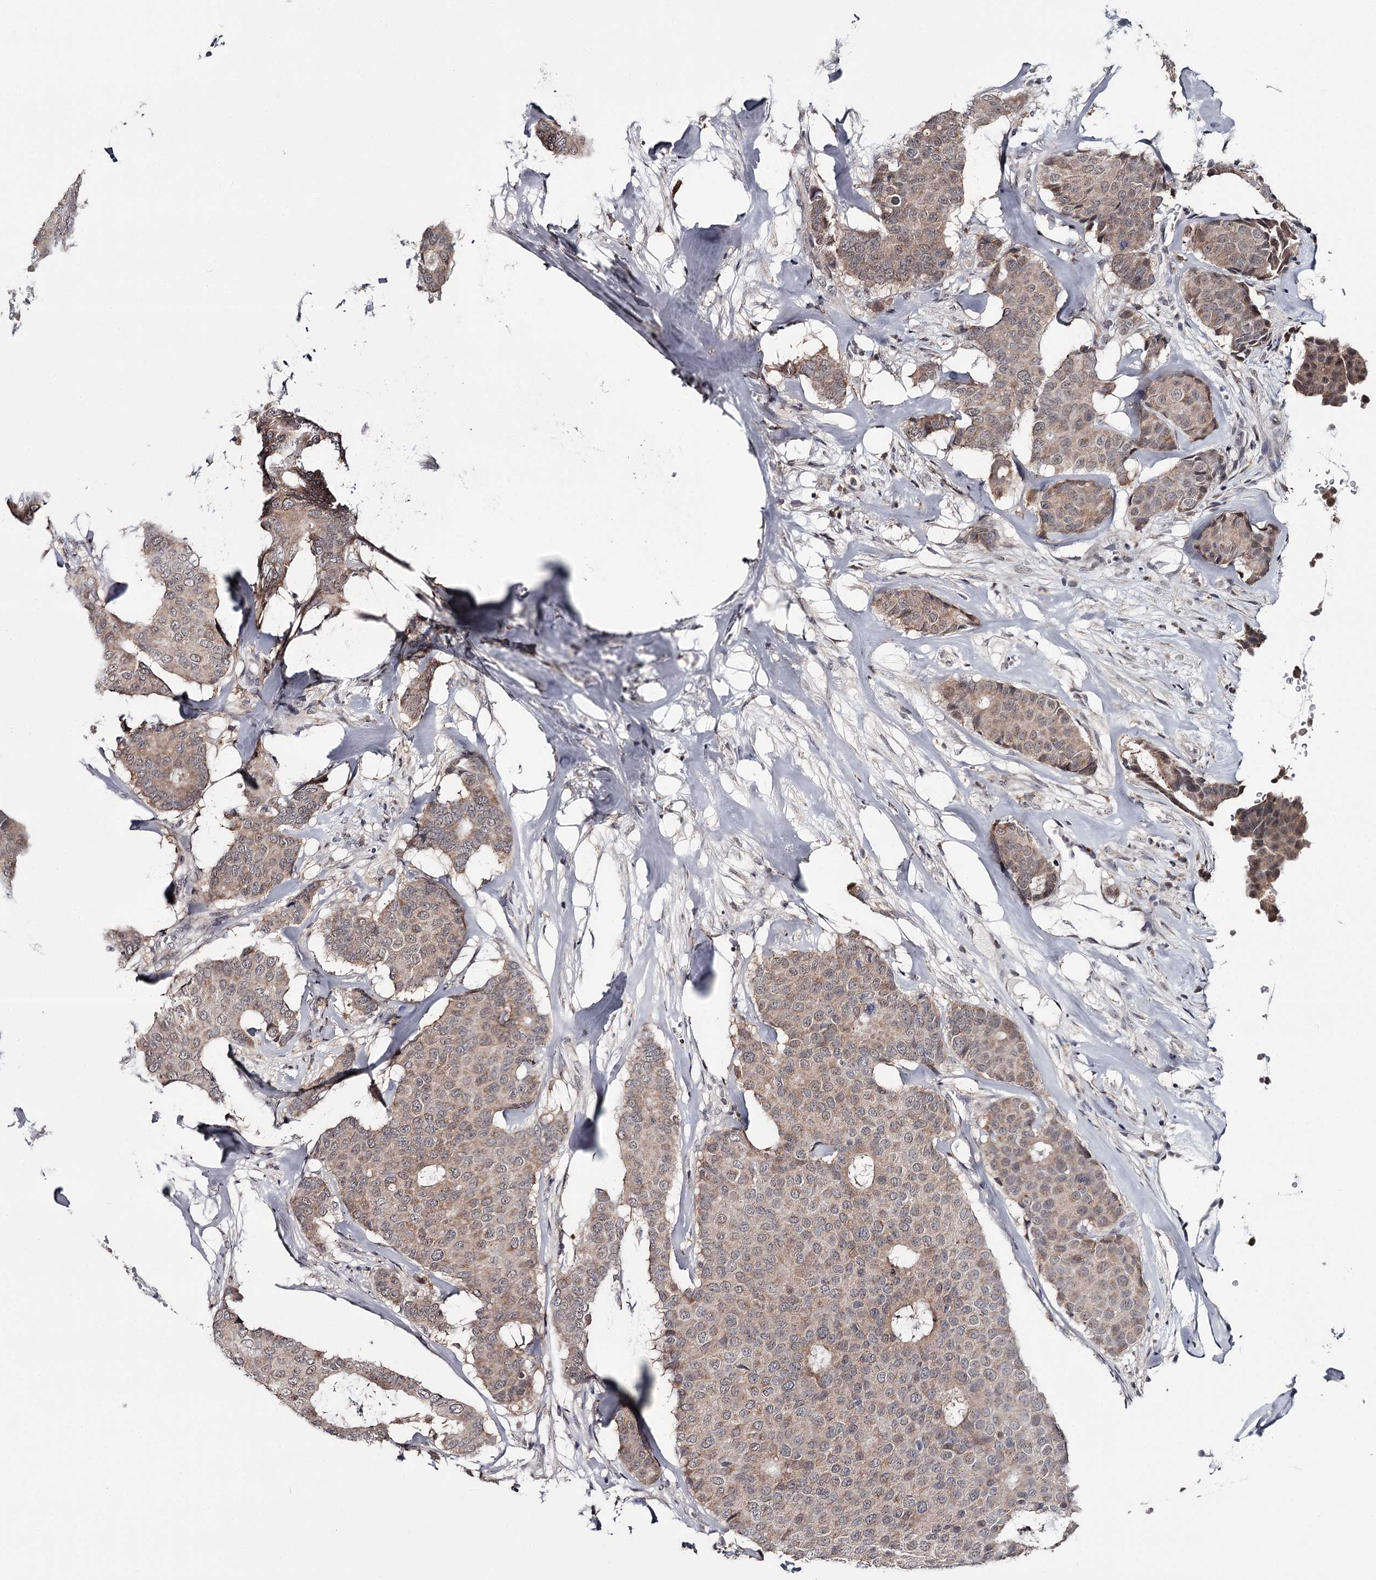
{"staining": {"intensity": "weak", "quantity": ">75%", "location": "cytoplasmic/membranous,nuclear"}, "tissue": "breast cancer", "cell_type": "Tumor cells", "image_type": "cancer", "snomed": [{"axis": "morphology", "description": "Duct carcinoma"}, {"axis": "topography", "description": "Breast"}], "caption": "Immunohistochemical staining of breast cancer (invasive ductal carcinoma) demonstrates low levels of weak cytoplasmic/membranous and nuclear positivity in approximately >75% of tumor cells. The staining was performed using DAB, with brown indicating positive protein expression. Nuclei are stained blue with hematoxylin.", "gene": "GTSF1", "patient": {"sex": "female", "age": 75}}